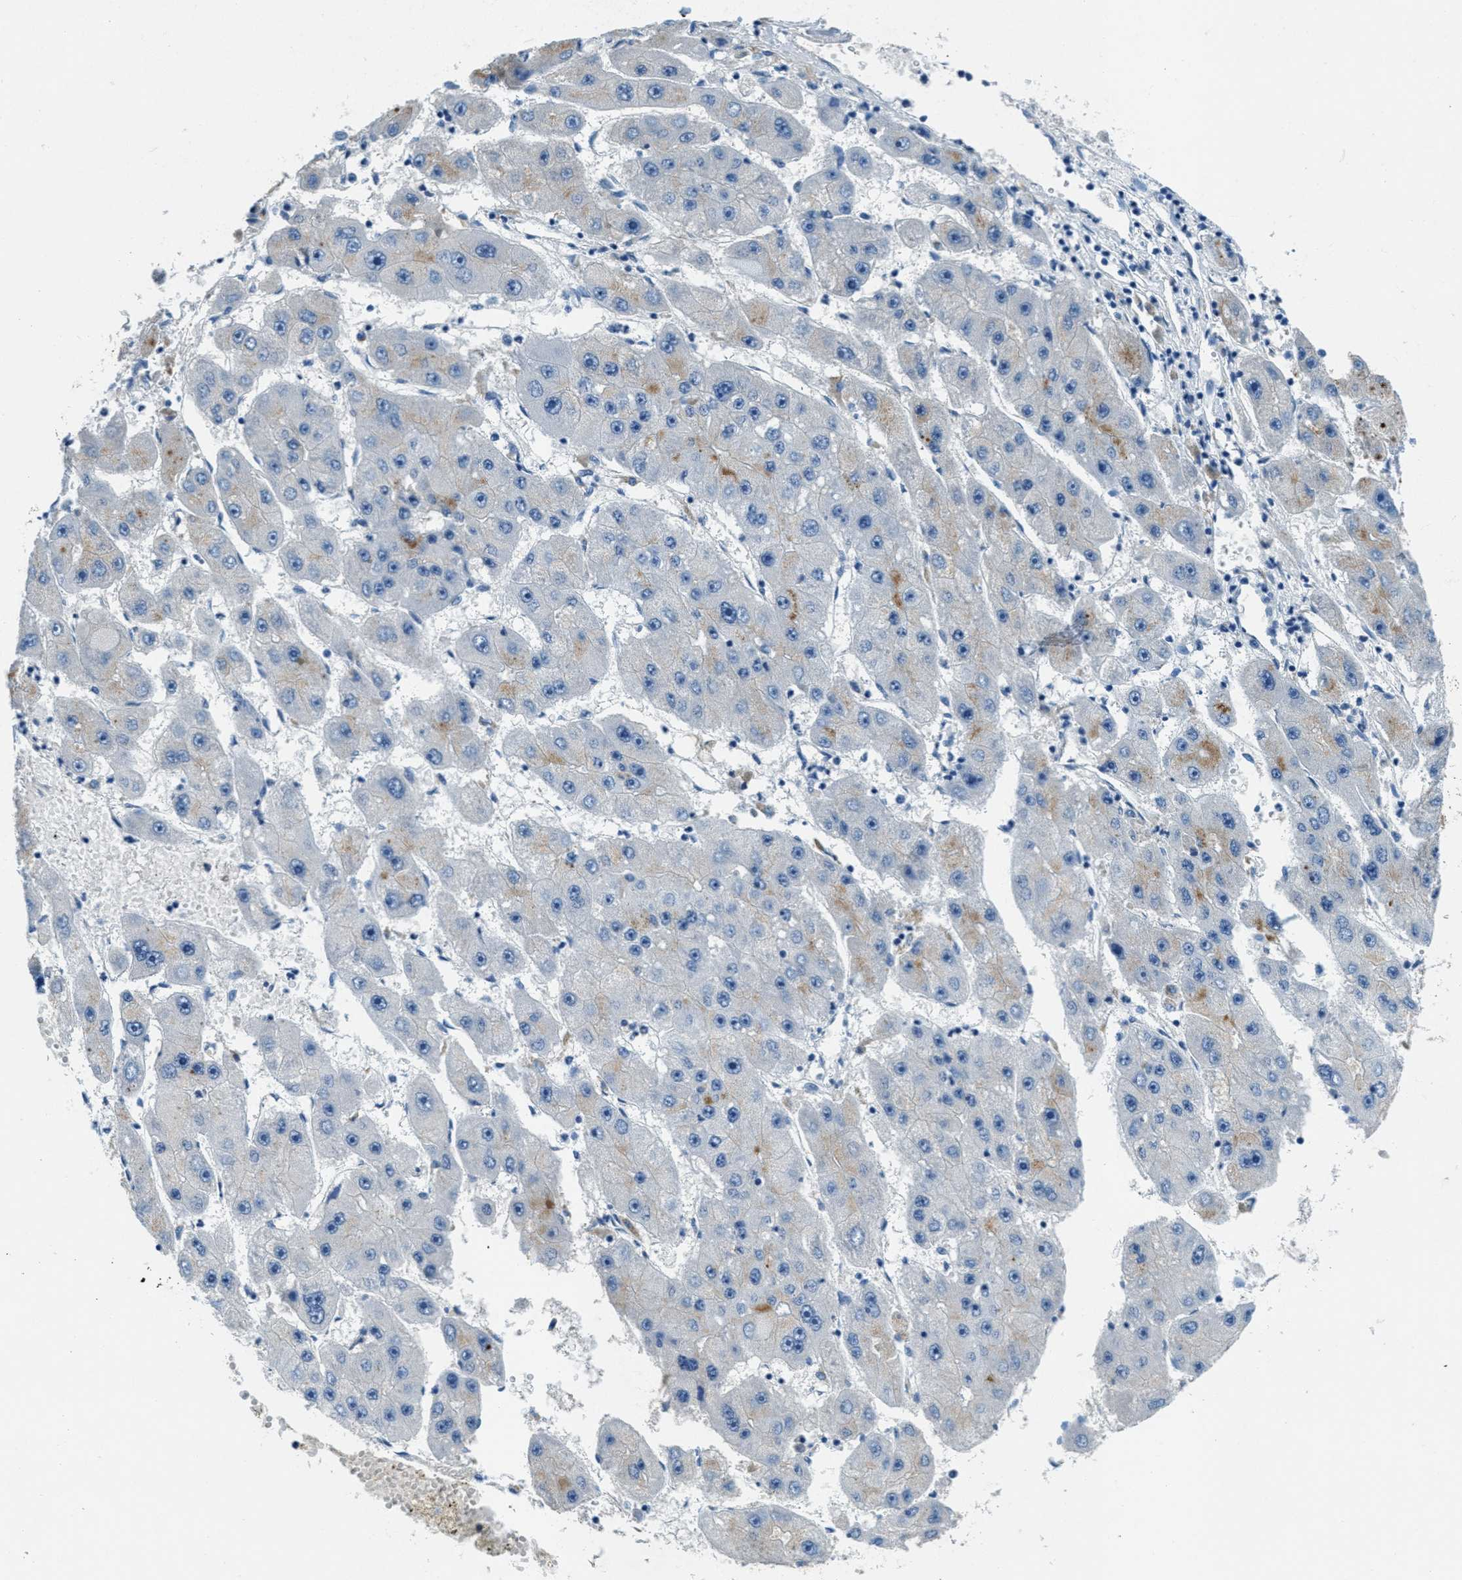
{"staining": {"intensity": "moderate", "quantity": "<25%", "location": "cytoplasmic/membranous"}, "tissue": "liver cancer", "cell_type": "Tumor cells", "image_type": "cancer", "snomed": [{"axis": "morphology", "description": "Carcinoma, Hepatocellular, NOS"}, {"axis": "topography", "description": "Liver"}], "caption": "Liver hepatocellular carcinoma tissue displays moderate cytoplasmic/membranous positivity in about <25% of tumor cells", "gene": "A2M", "patient": {"sex": "female", "age": 61}}